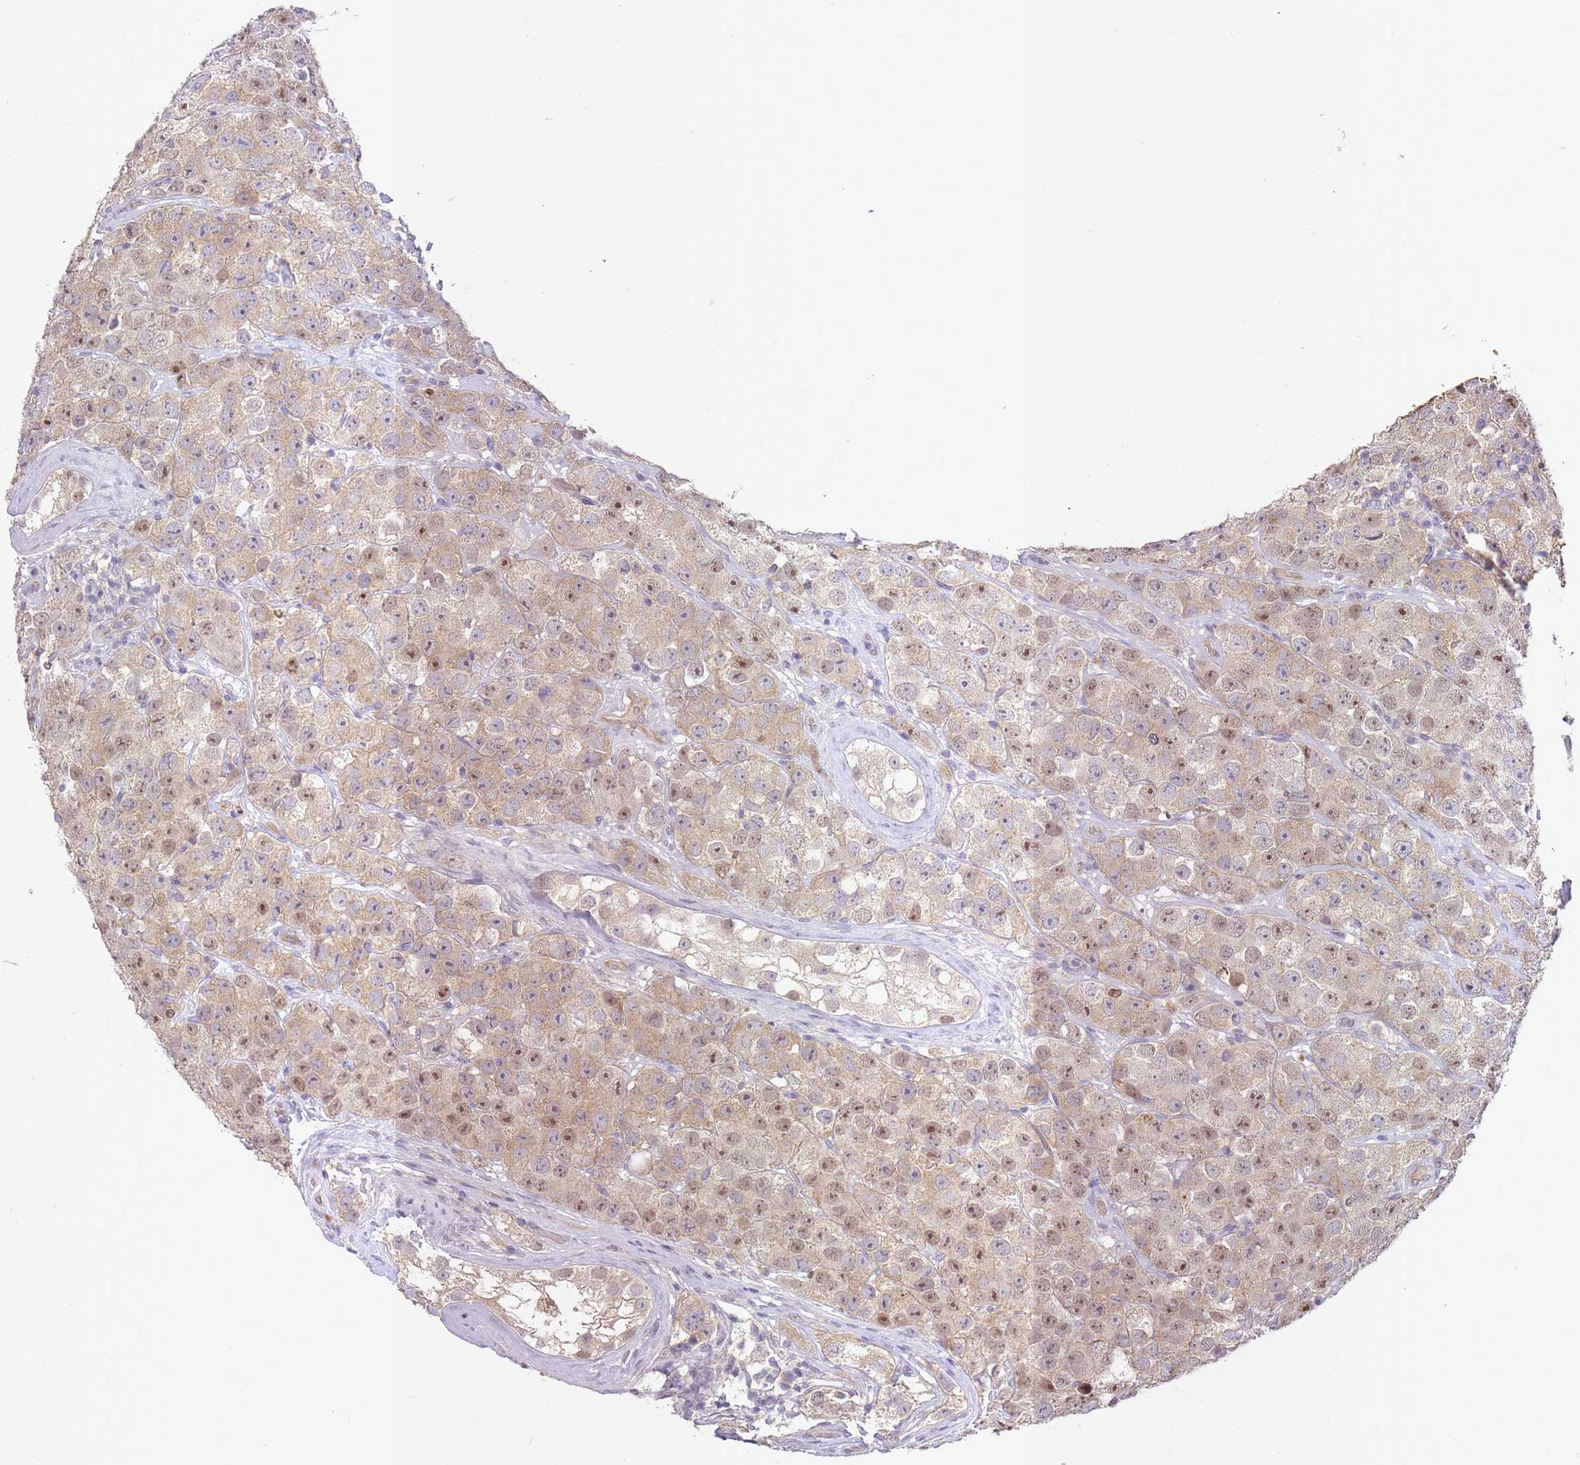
{"staining": {"intensity": "moderate", "quantity": "25%-75%", "location": "cytoplasmic/membranous,nuclear"}, "tissue": "testis cancer", "cell_type": "Tumor cells", "image_type": "cancer", "snomed": [{"axis": "morphology", "description": "Seminoma, NOS"}, {"axis": "topography", "description": "Testis"}], "caption": "Human testis seminoma stained for a protein (brown) demonstrates moderate cytoplasmic/membranous and nuclear positive staining in approximately 25%-75% of tumor cells.", "gene": "LRATD2", "patient": {"sex": "male", "age": 28}}